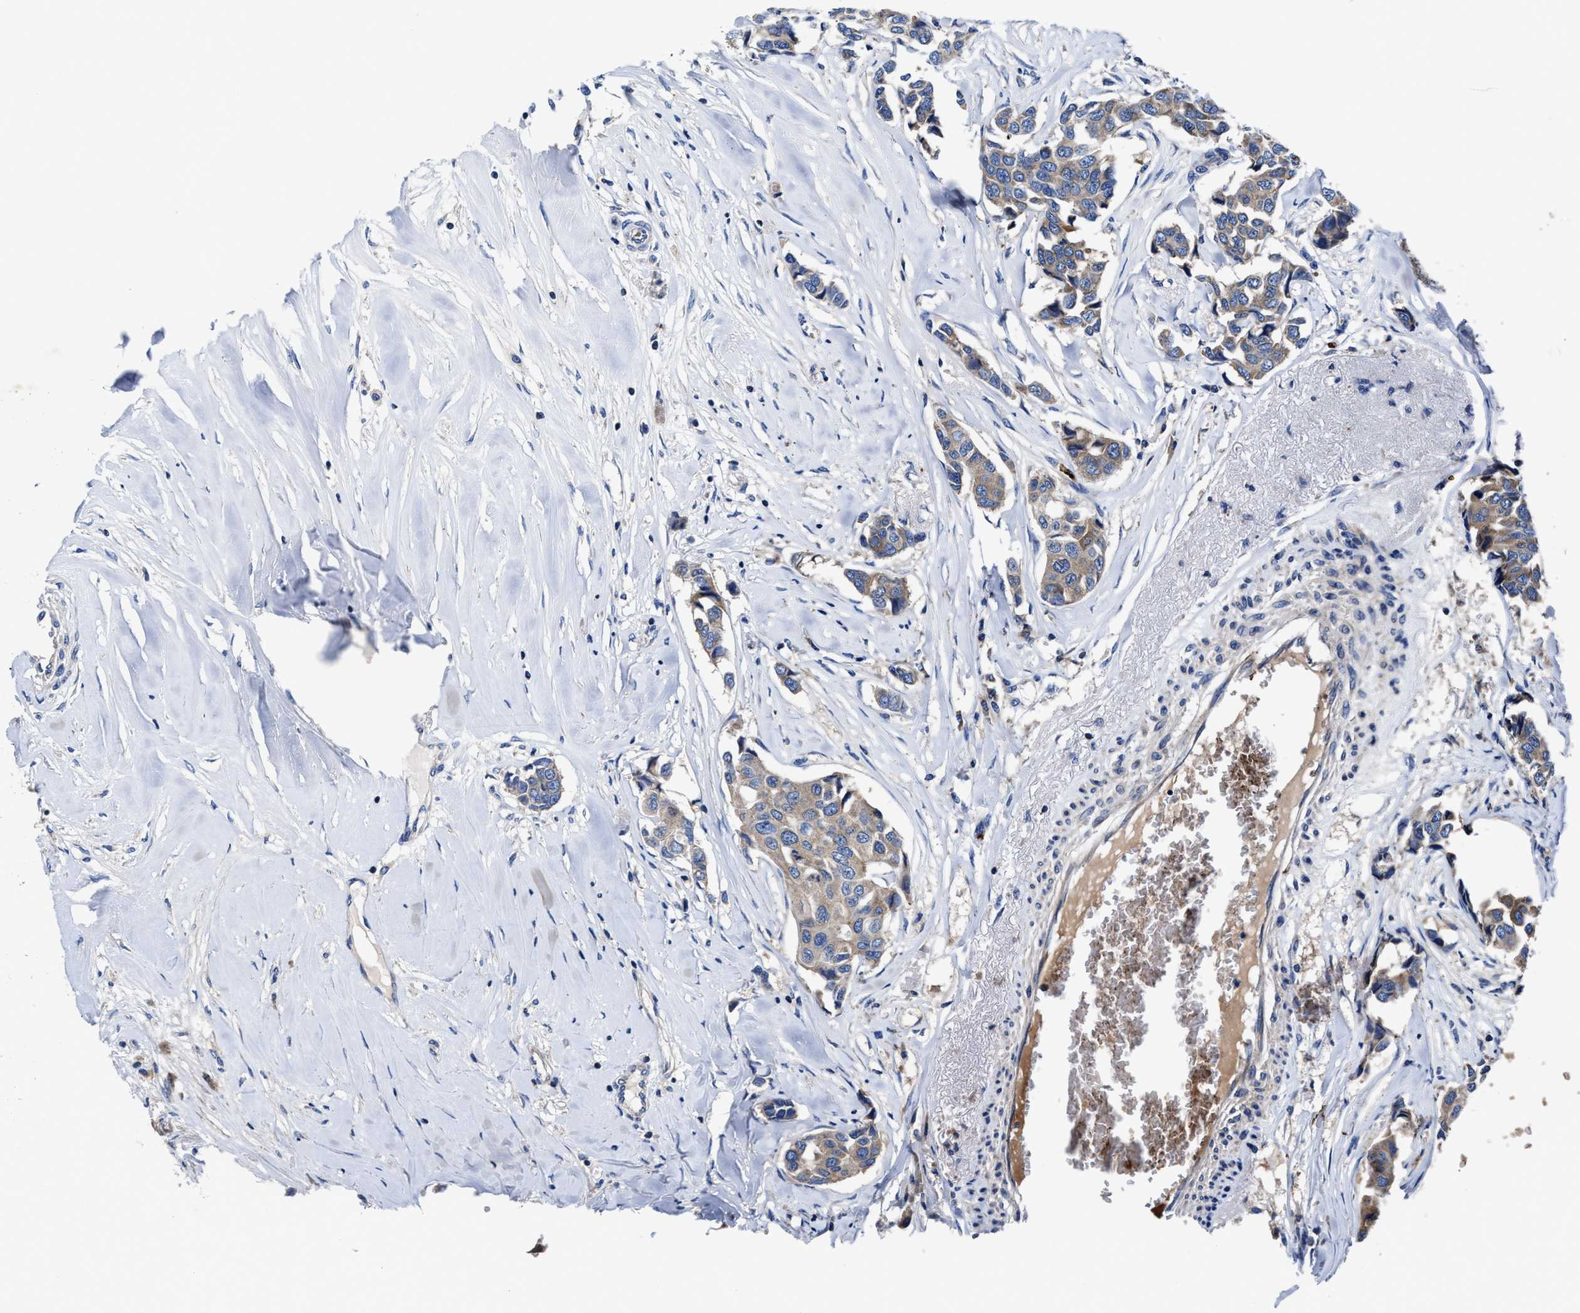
{"staining": {"intensity": "moderate", "quantity": ">75%", "location": "cytoplasmic/membranous"}, "tissue": "breast cancer", "cell_type": "Tumor cells", "image_type": "cancer", "snomed": [{"axis": "morphology", "description": "Duct carcinoma"}, {"axis": "topography", "description": "Breast"}], "caption": "Invasive ductal carcinoma (breast) stained for a protein displays moderate cytoplasmic/membranous positivity in tumor cells. (Stains: DAB in brown, nuclei in blue, Microscopy: brightfield microscopy at high magnification).", "gene": "PHLPP1", "patient": {"sex": "female", "age": 80}}